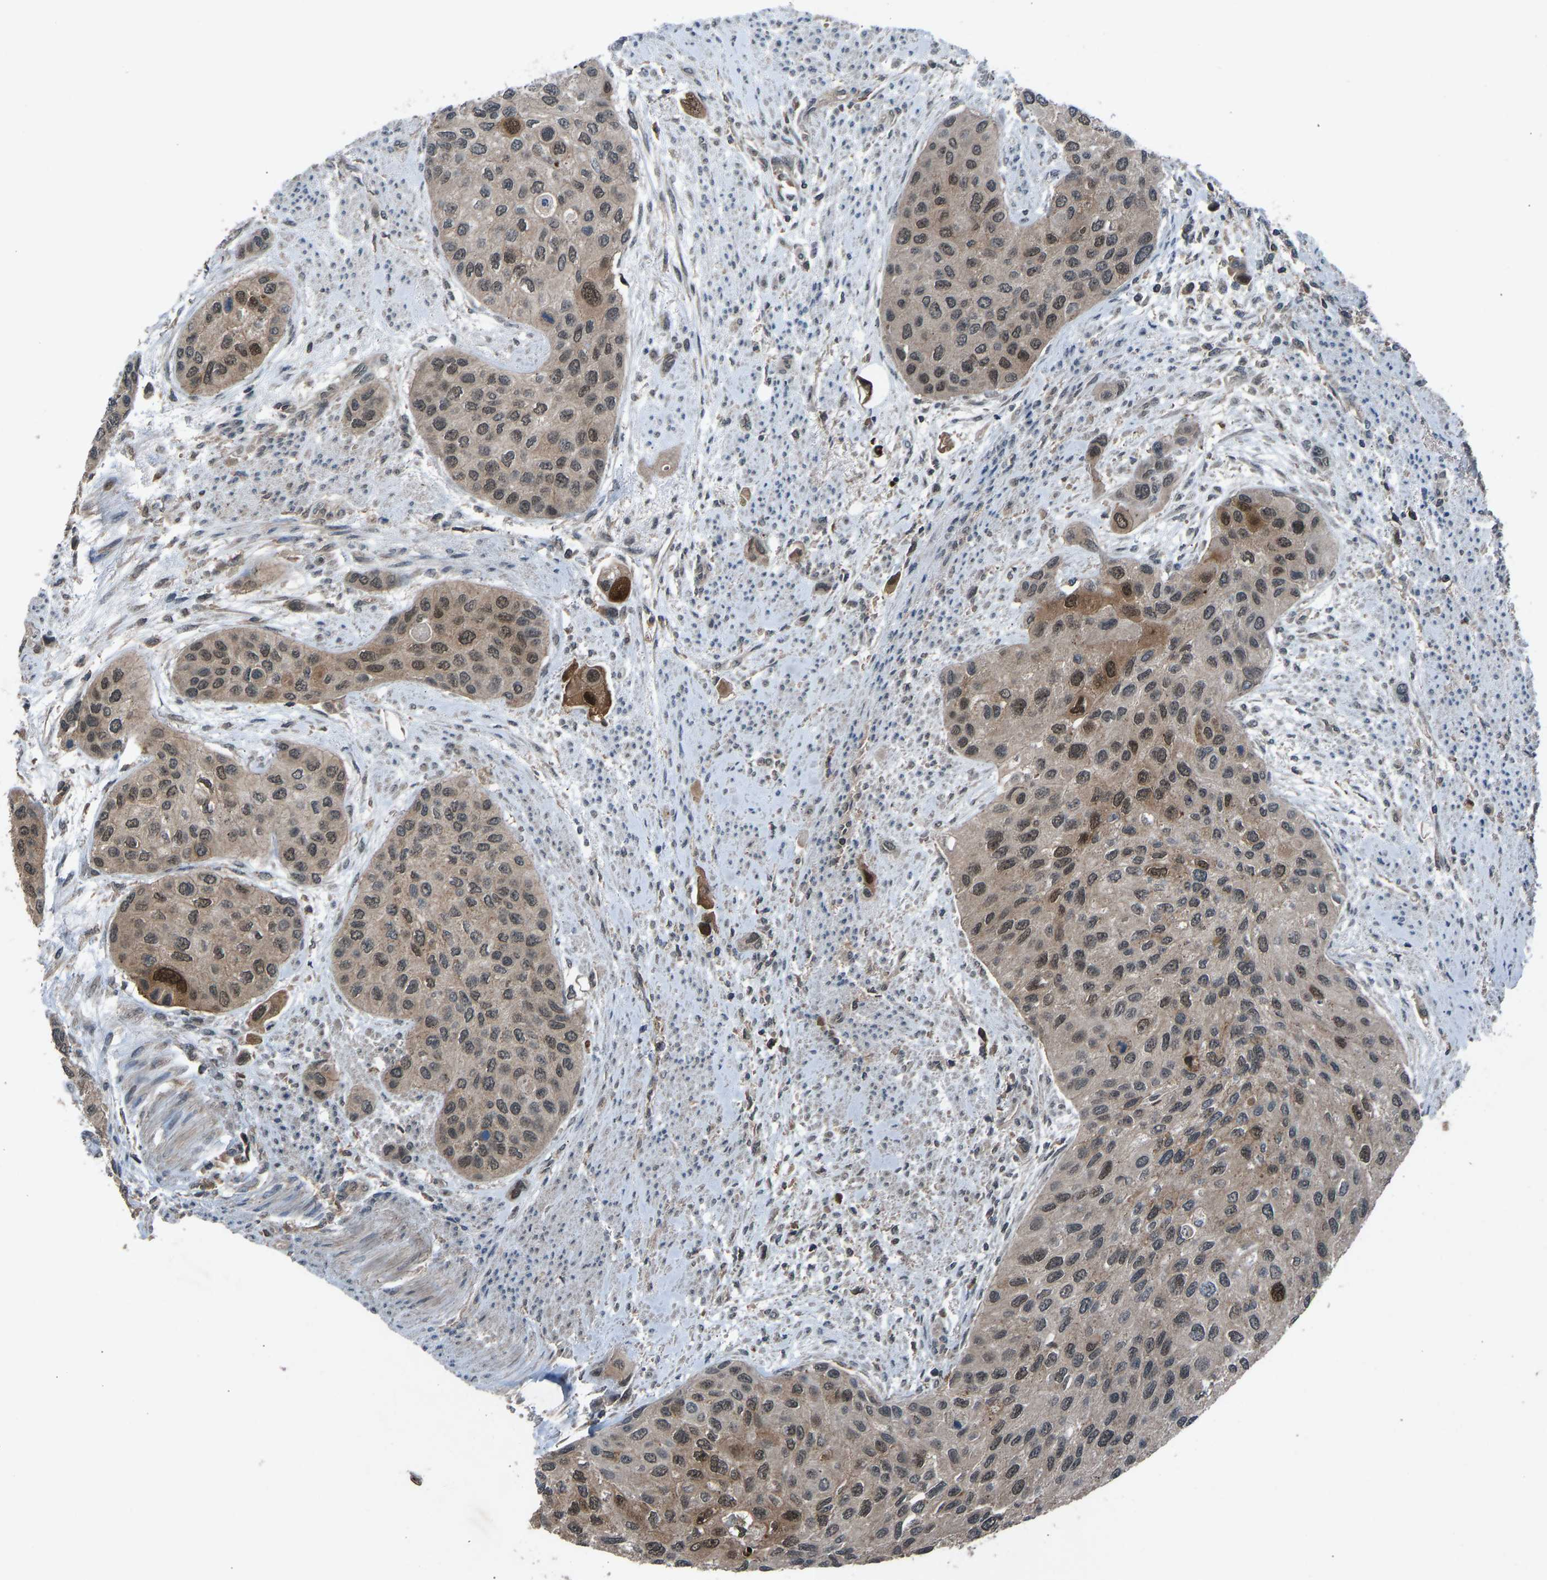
{"staining": {"intensity": "moderate", "quantity": ">75%", "location": "cytoplasmic/membranous,nuclear"}, "tissue": "urothelial cancer", "cell_type": "Tumor cells", "image_type": "cancer", "snomed": [{"axis": "morphology", "description": "Urothelial carcinoma, High grade"}, {"axis": "topography", "description": "Urinary bladder"}], "caption": "IHC micrograph of urothelial cancer stained for a protein (brown), which reveals medium levels of moderate cytoplasmic/membranous and nuclear expression in about >75% of tumor cells.", "gene": "SLC43A1", "patient": {"sex": "female", "age": 56}}